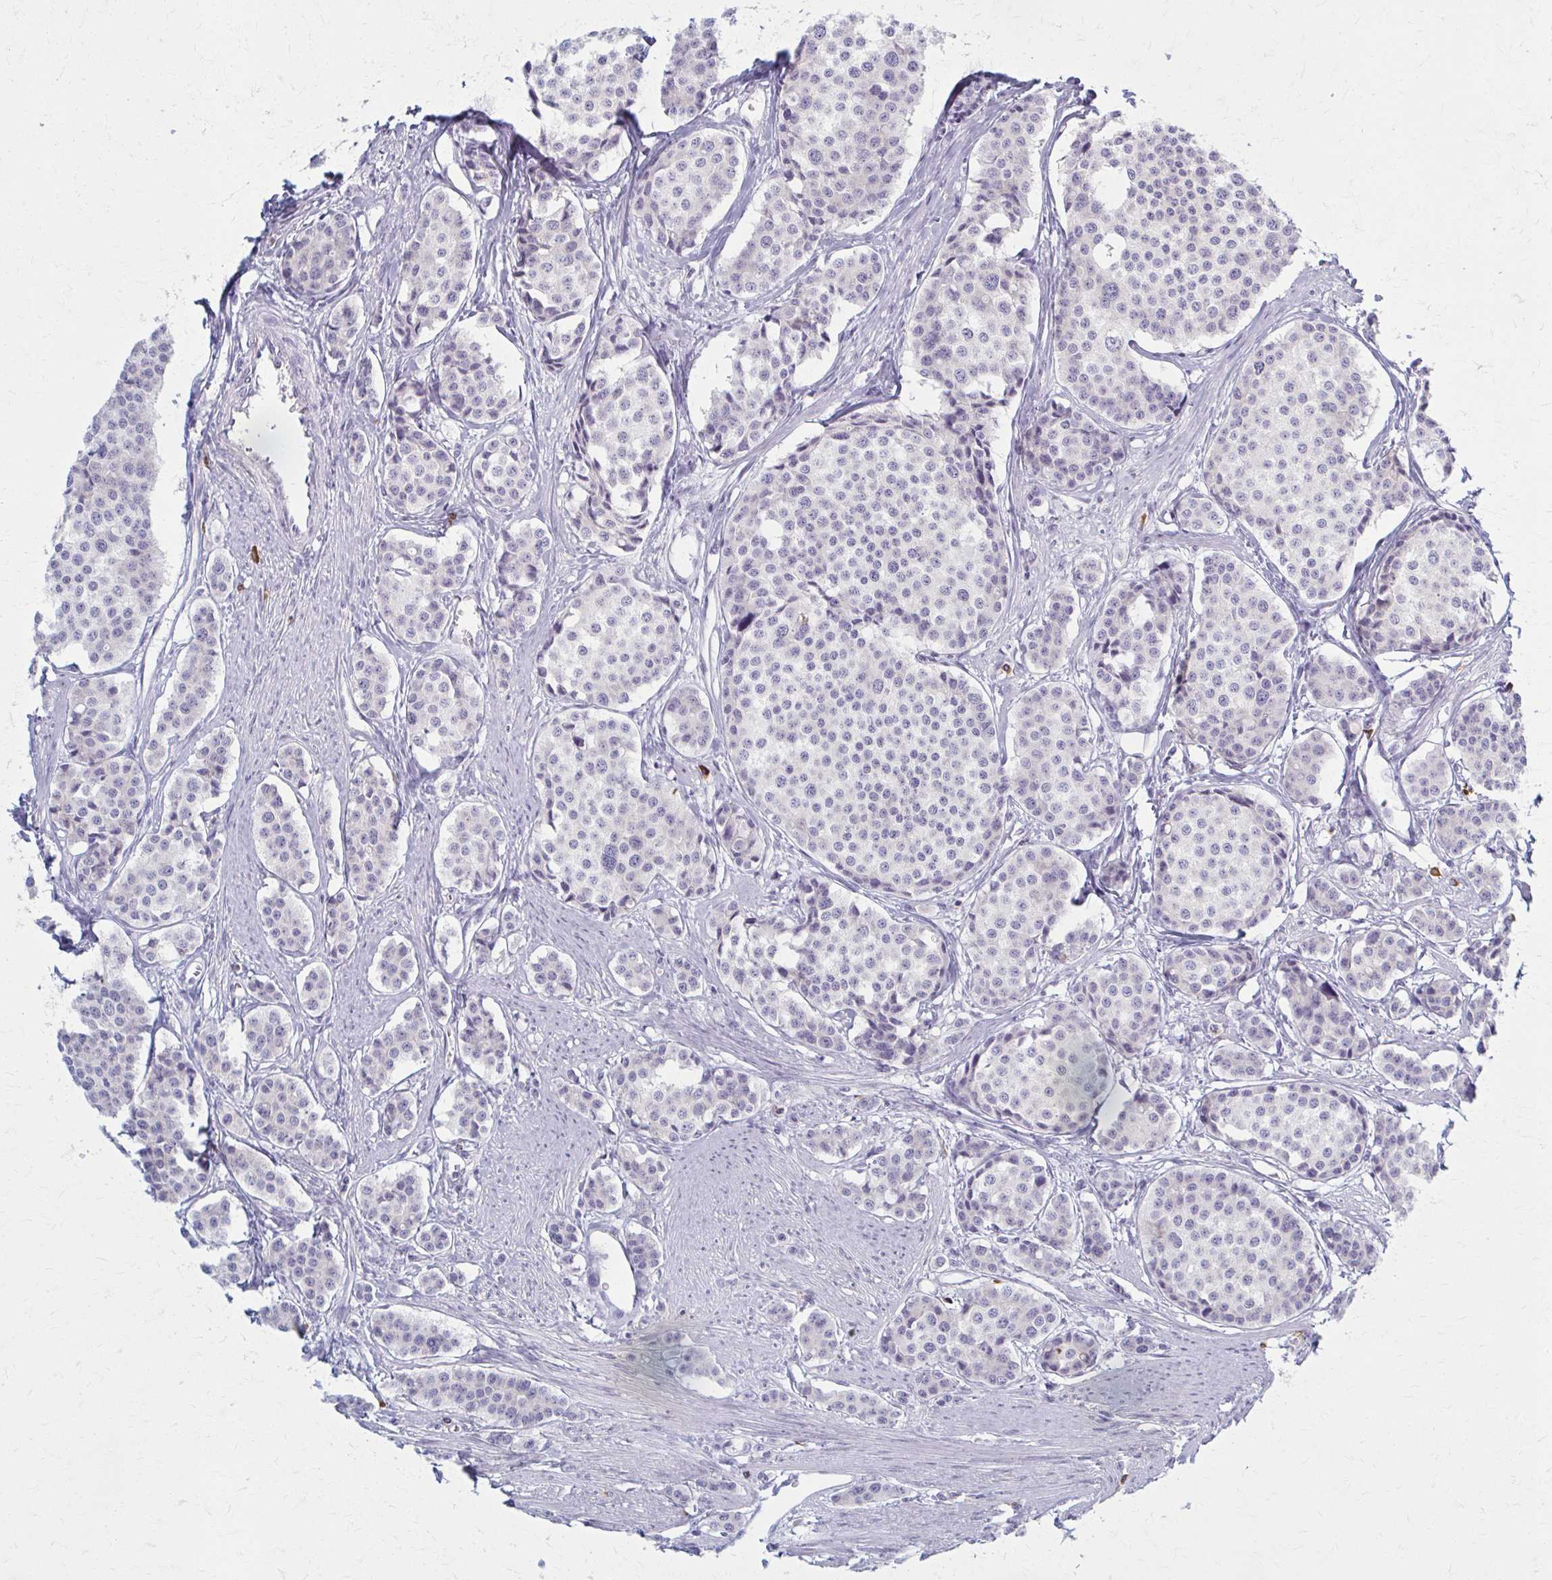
{"staining": {"intensity": "negative", "quantity": "none", "location": "none"}, "tissue": "carcinoid", "cell_type": "Tumor cells", "image_type": "cancer", "snomed": [{"axis": "morphology", "description": "Carcinoid, malignant, NOS"}, {"axis": "topography", "description": "Small intestine"}], "caption": "Immunohistochemistry (IHC) photomicrograph of neoplastic tissue: human carcinoid (malignant) stained with DAB (3,3'-diaminobenzidine) shows no significant protein positivity in tumor cells.", "gene": "PRKRA", "patient": {"sex": "male", "age": 60}}